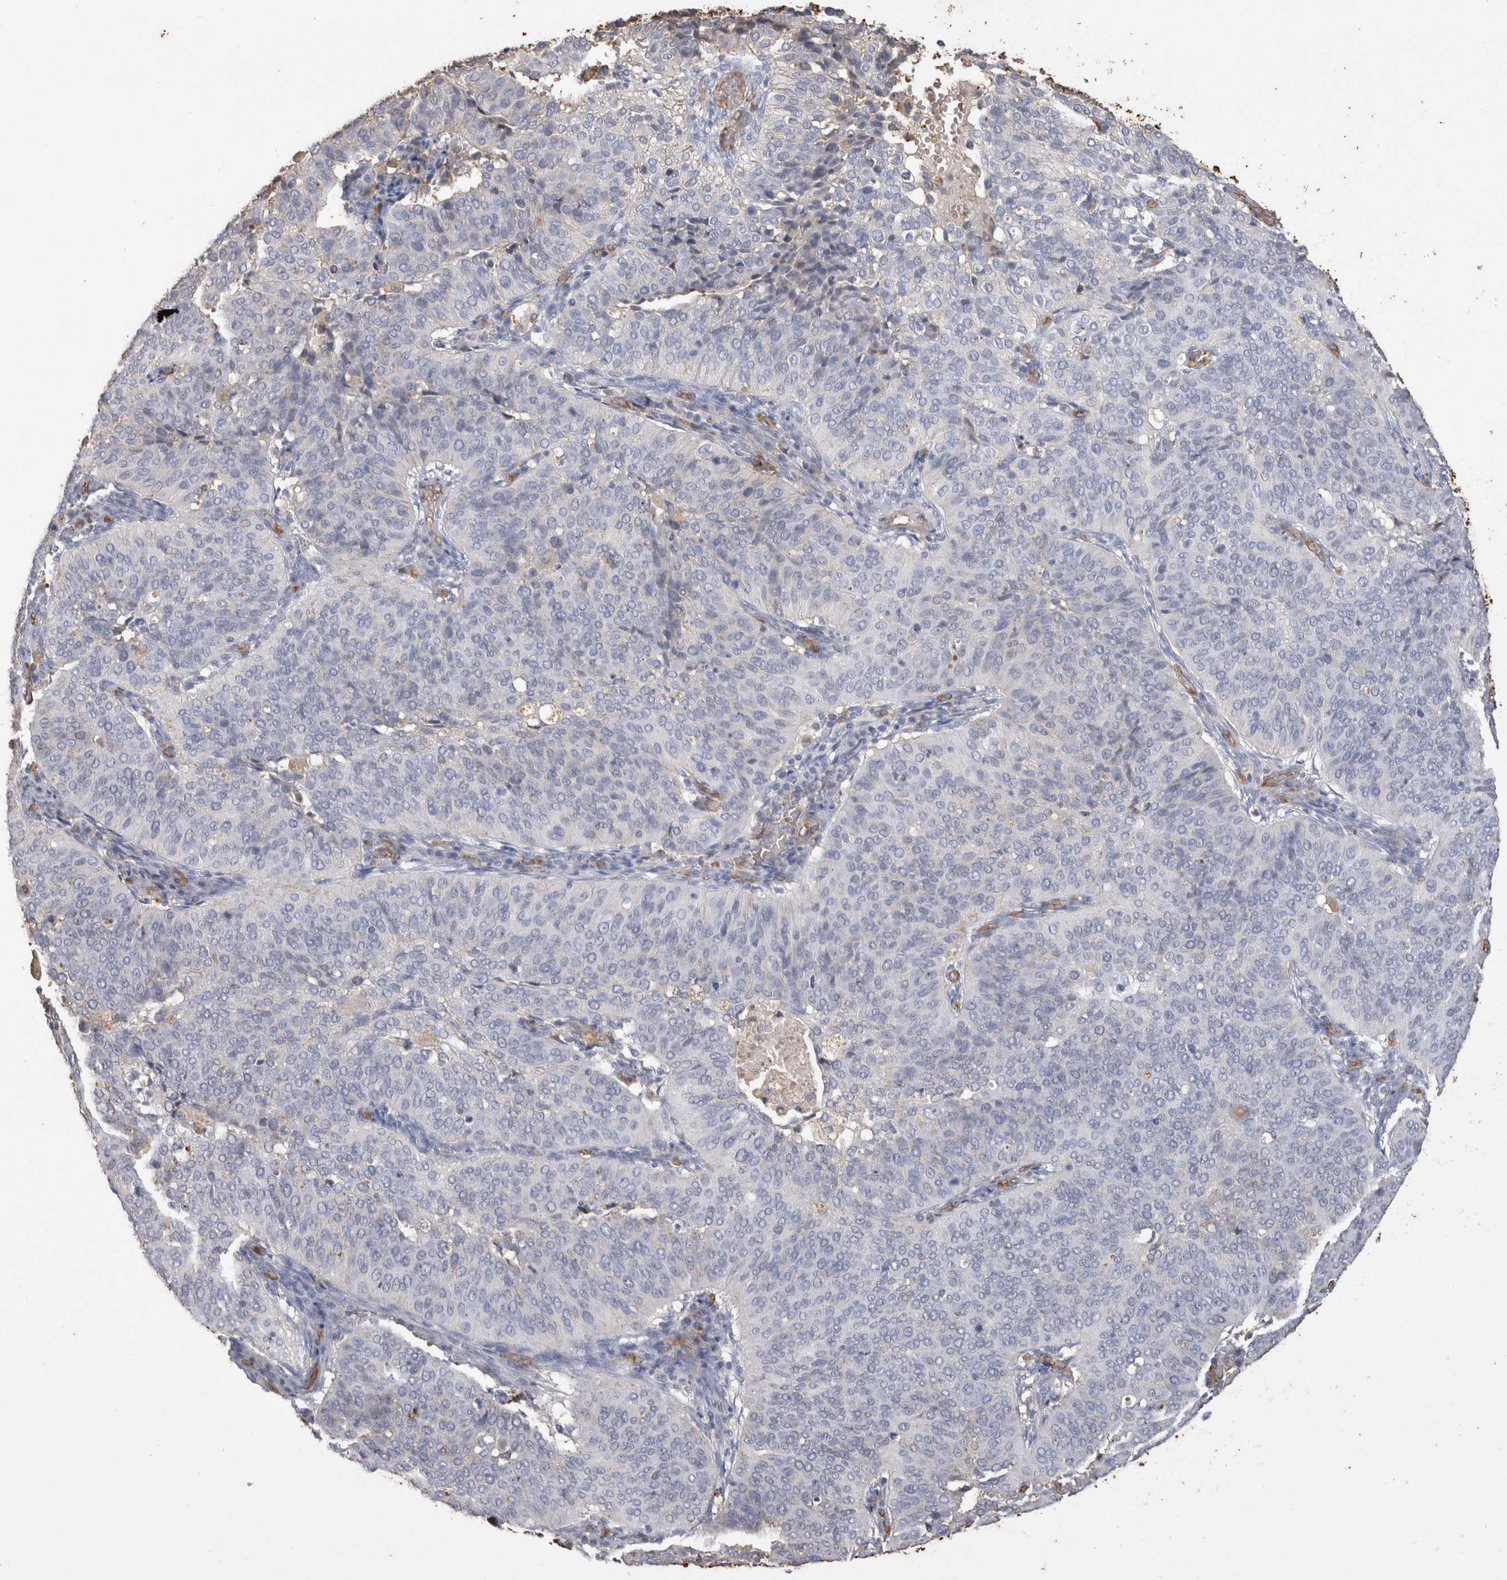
{"staining": {"intensity": "negative", "quantity": "none", "location": "none"}, "tissue": "cervical cancer", "cell_type": "Tumor cells", "image_type": "cancer", "snomed": [{"axis": "morphology", "description": "Normal tissue, NOS"}, {"axis": "morphology", "description": "Squamous cell carcinoma, NOS"}, {"axis": "topography", "description": "Cervix"}], "caption": "Human squamous cell carcinoma (cervical) stained for a protein using immunohistochemistry (IHC) reveals no staining in tumor cells.", "gene": "IL17RC", "patient": {"sex": "female", "age": 39}}